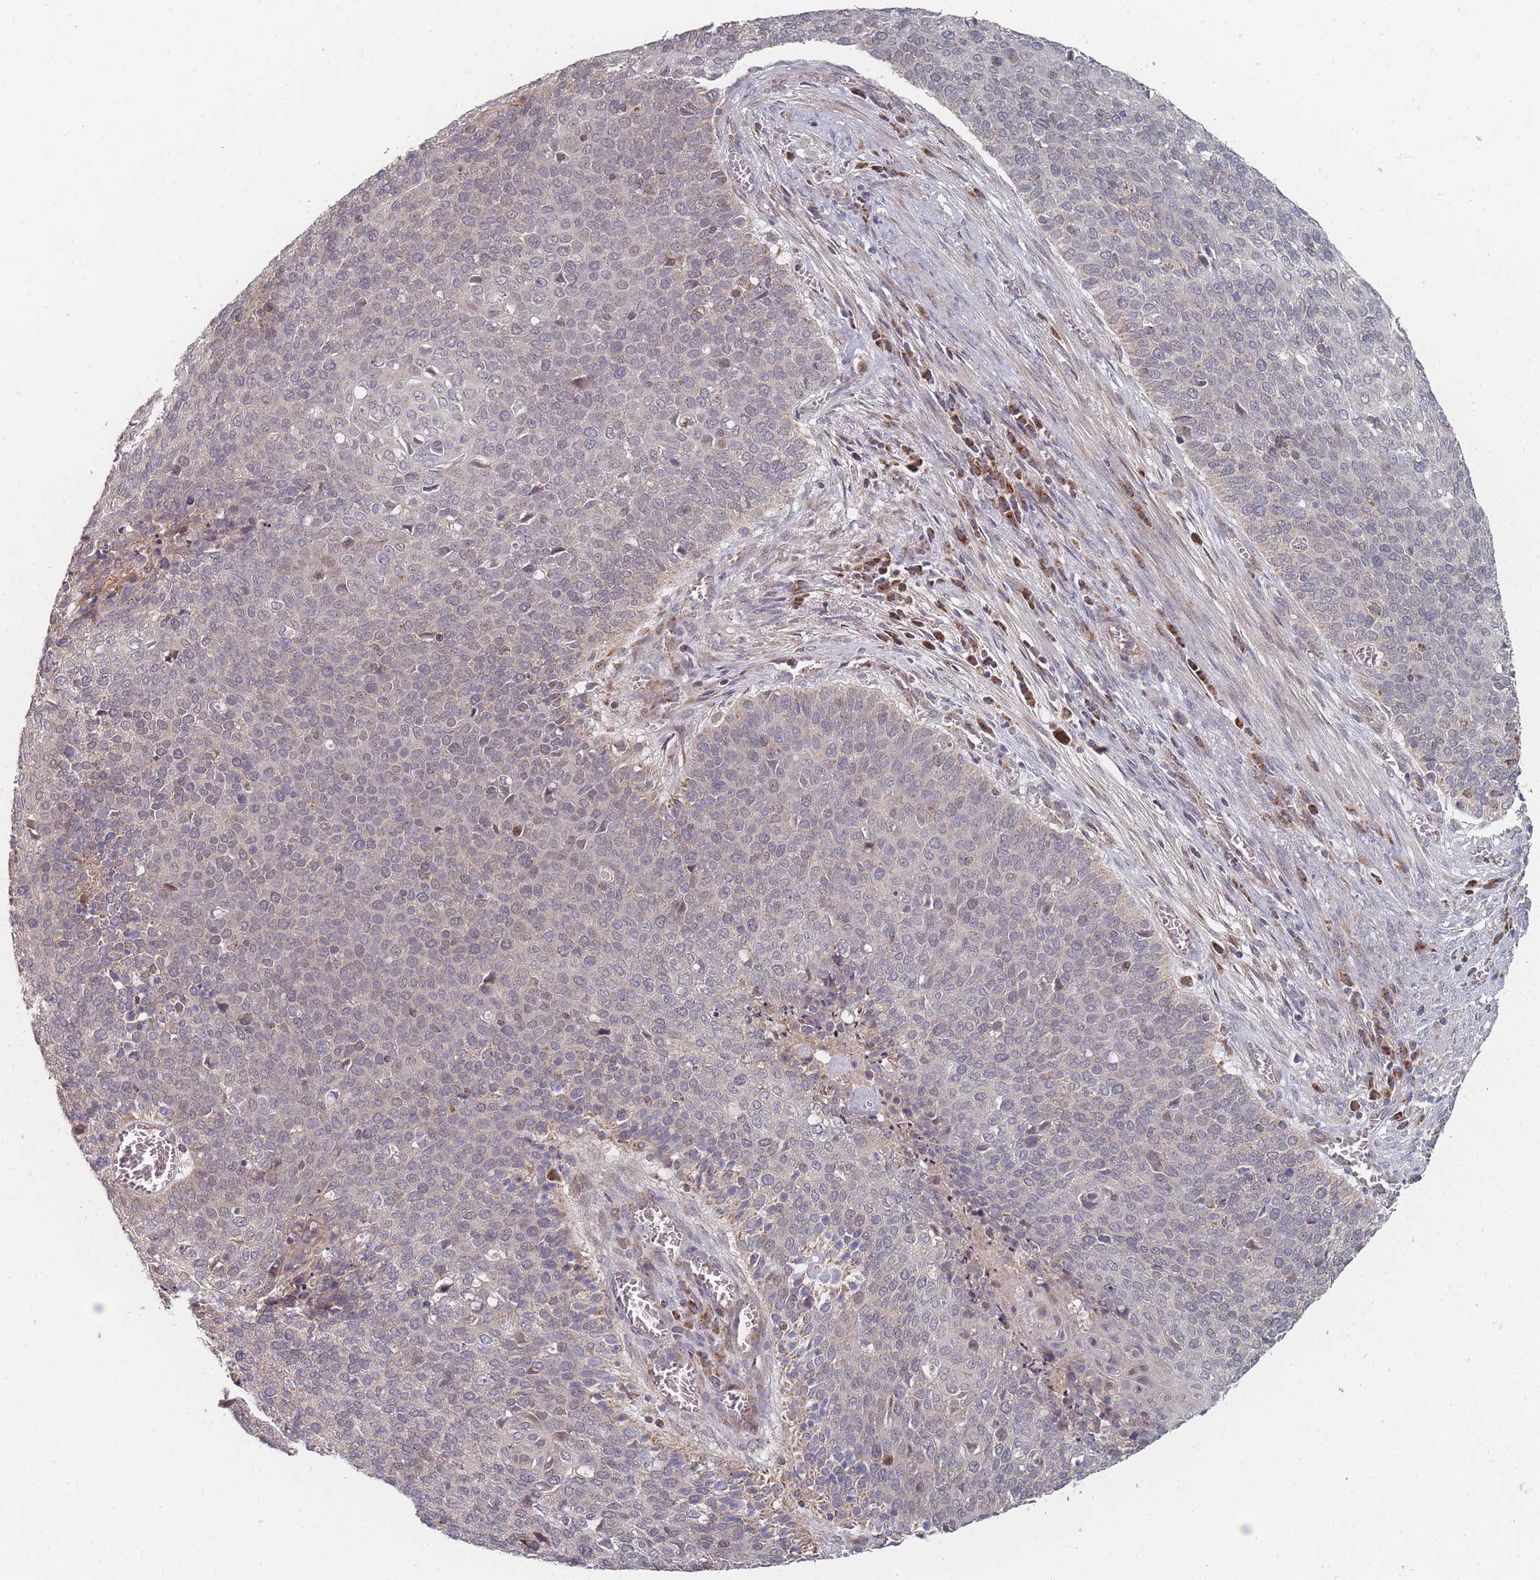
{"staining": {"intensity": "negative", "quantity": "none", "location": "none"}, "tissue": "cervical cancer", "cell_type": "Tumor cells", "image_type": "cancer", "snomed": [{"axis": "morphology", "description": "Squamous cell carcinoma, NOS"}, {"axis": "topography", "description": "Cervix"}], "caption": "A micrograph of cervical squamous cell carcinoma stained for a protein shows no brown staining in tumor cells.", "gene": "PSMB3", "patient": {"sex": "female", "age": 39}}